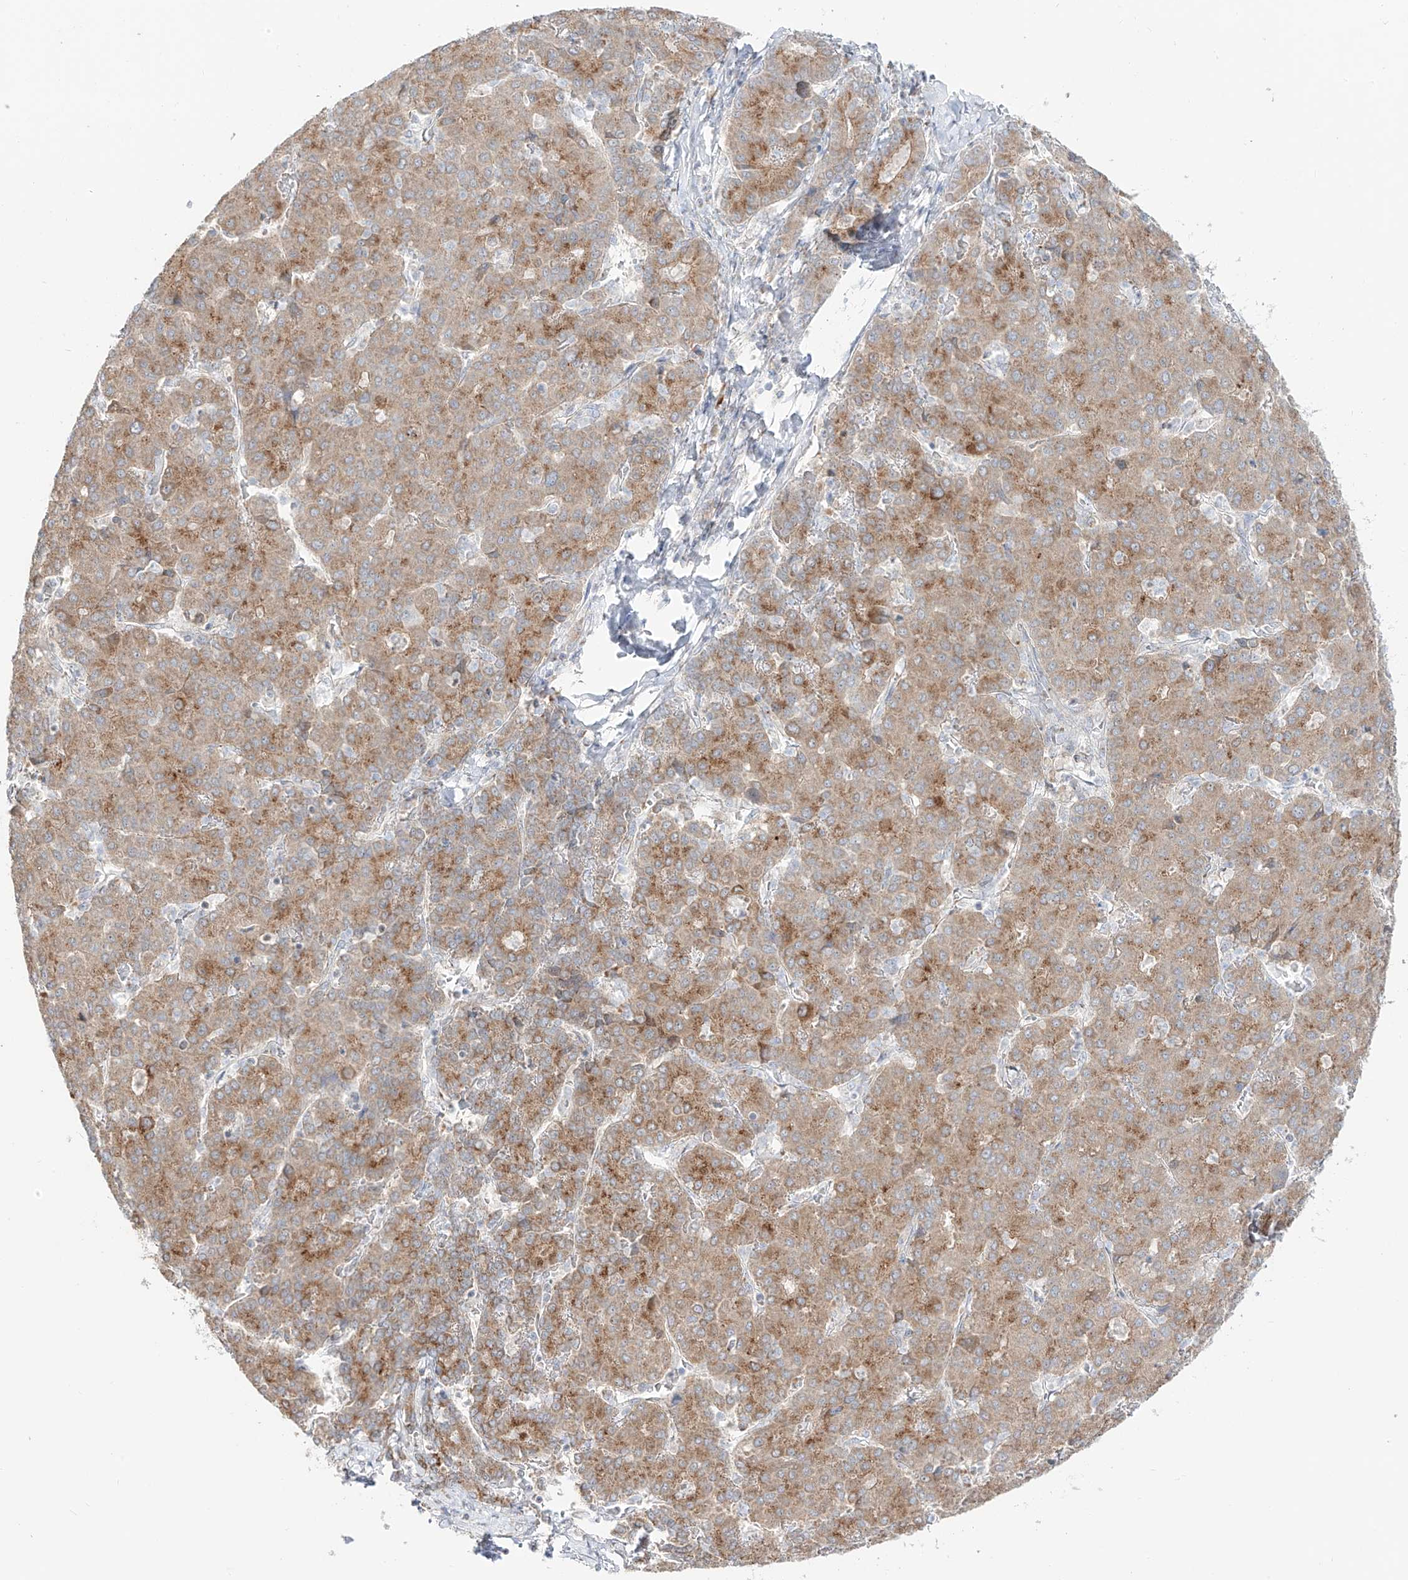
{"staining": {"intensity": "moderate", "quantity": ">75%", "location": "cytoplasmic/membranous"}, "tissue": "liver cancer", "cell_type": "Tumor cells", "image_type": "cancer", "snomed": [{"axis": "morphology", "description": "Carcinoma, Hepatocellular, NOS"}, {"axis": "topography", "description": "Liver"}], "caption": "High-power microscopy captured an immunohistochemistry histopathology image of liver cancer, revealing moderate cytoplasmic/membranous expression in about >75% of tumor cells.", "gene": "BSDC1", "patient": {"sex": "male", "age": 65}}